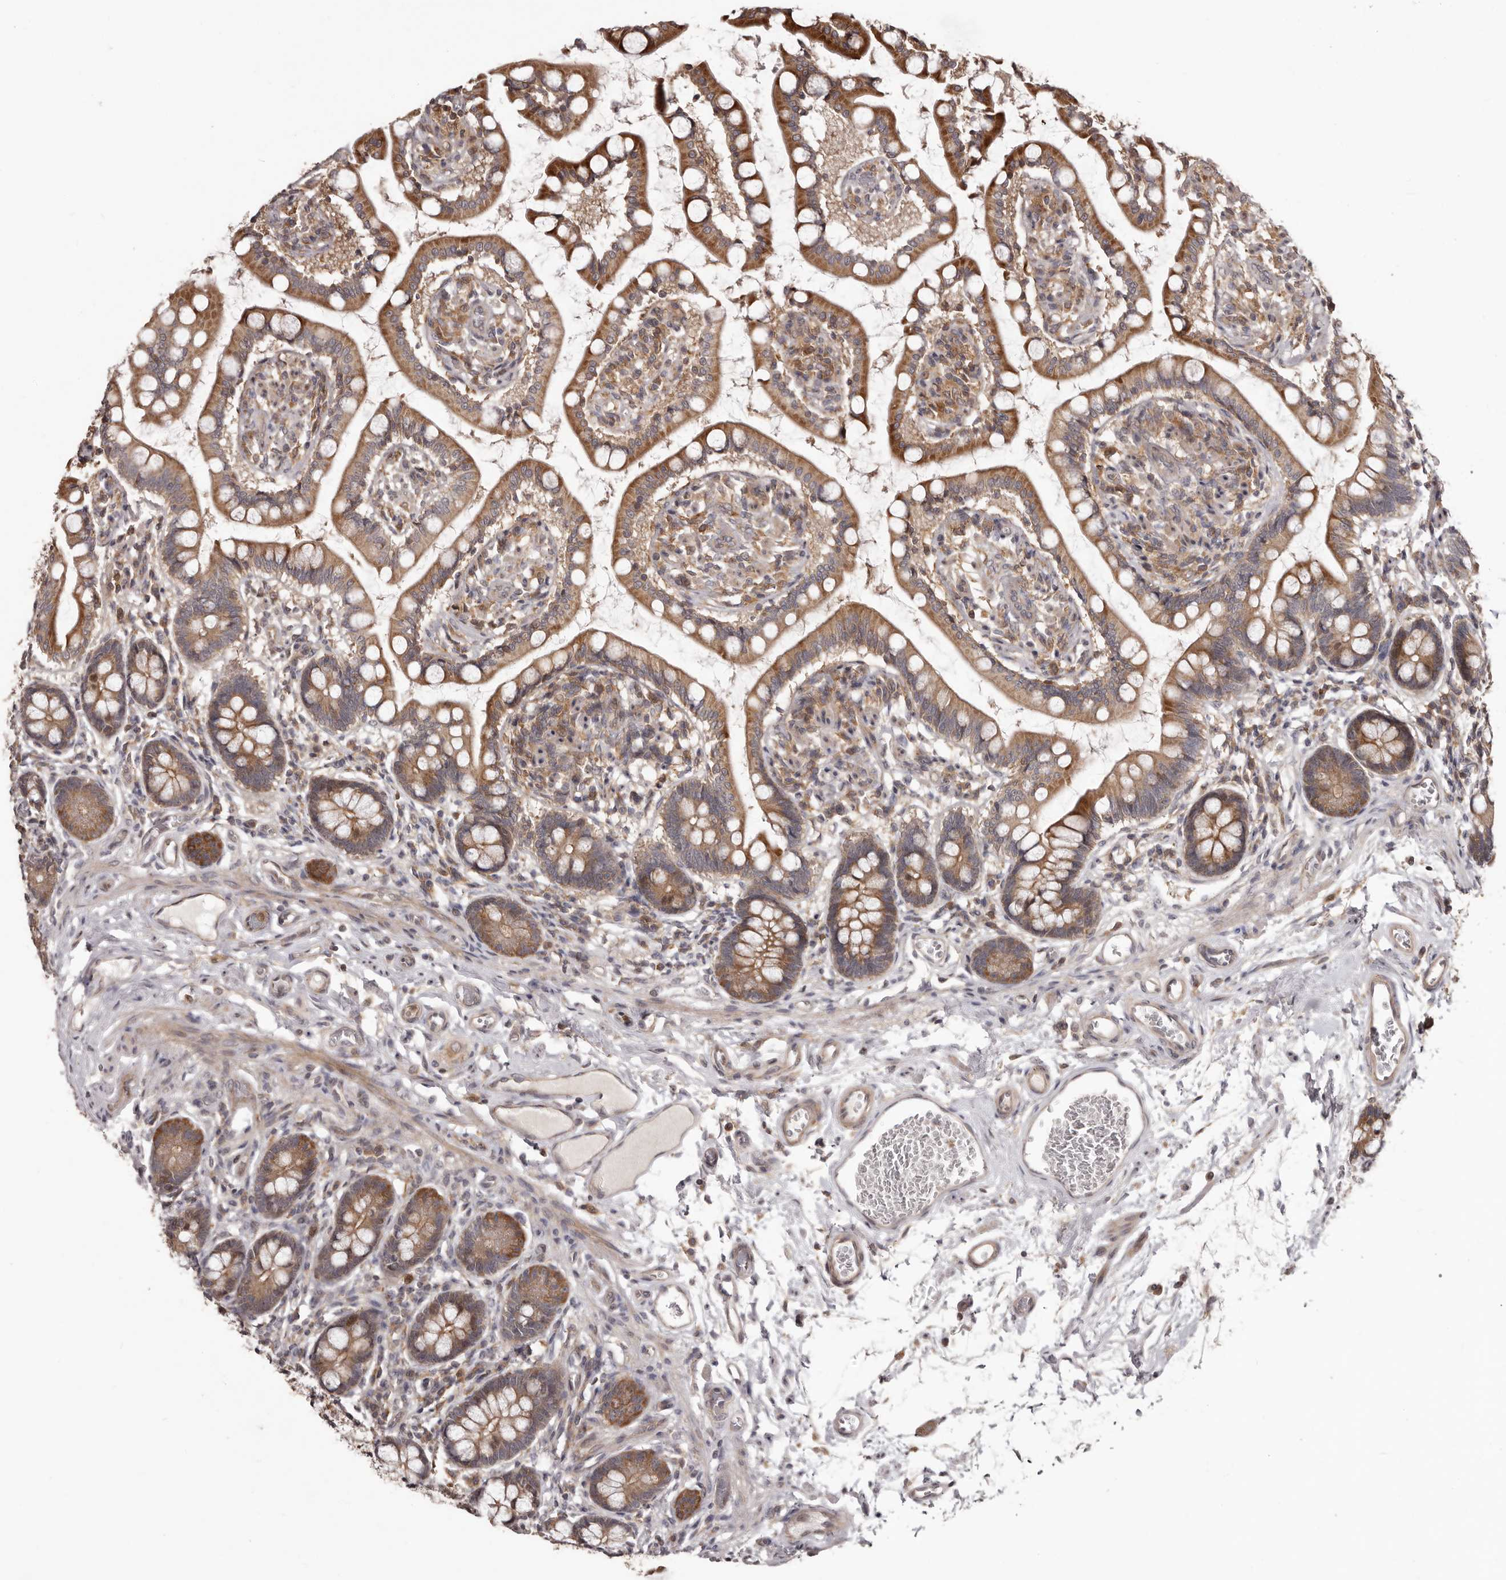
{"staining": {"intensity": "strong", "quantity": ">75%", "location": "cytoplasmic/membranous"}, "tissue": "small intestine", "cell_type": "Glandular cells", "image_type": "normal", "snomed": [{"axis": "morphology", "description": "Normal tissue, NOS"}, {"axis": "topography", "description": "Small intestine"}], "caption": "Approximately >75% of glandular cells in unremarkable human small intestine show strong cytoplasmic/membranous protein positivity as visualized by brown immunohistochemical staining.", "gene": "RNF187", "patient": {"sex": "male", "age": 52}}